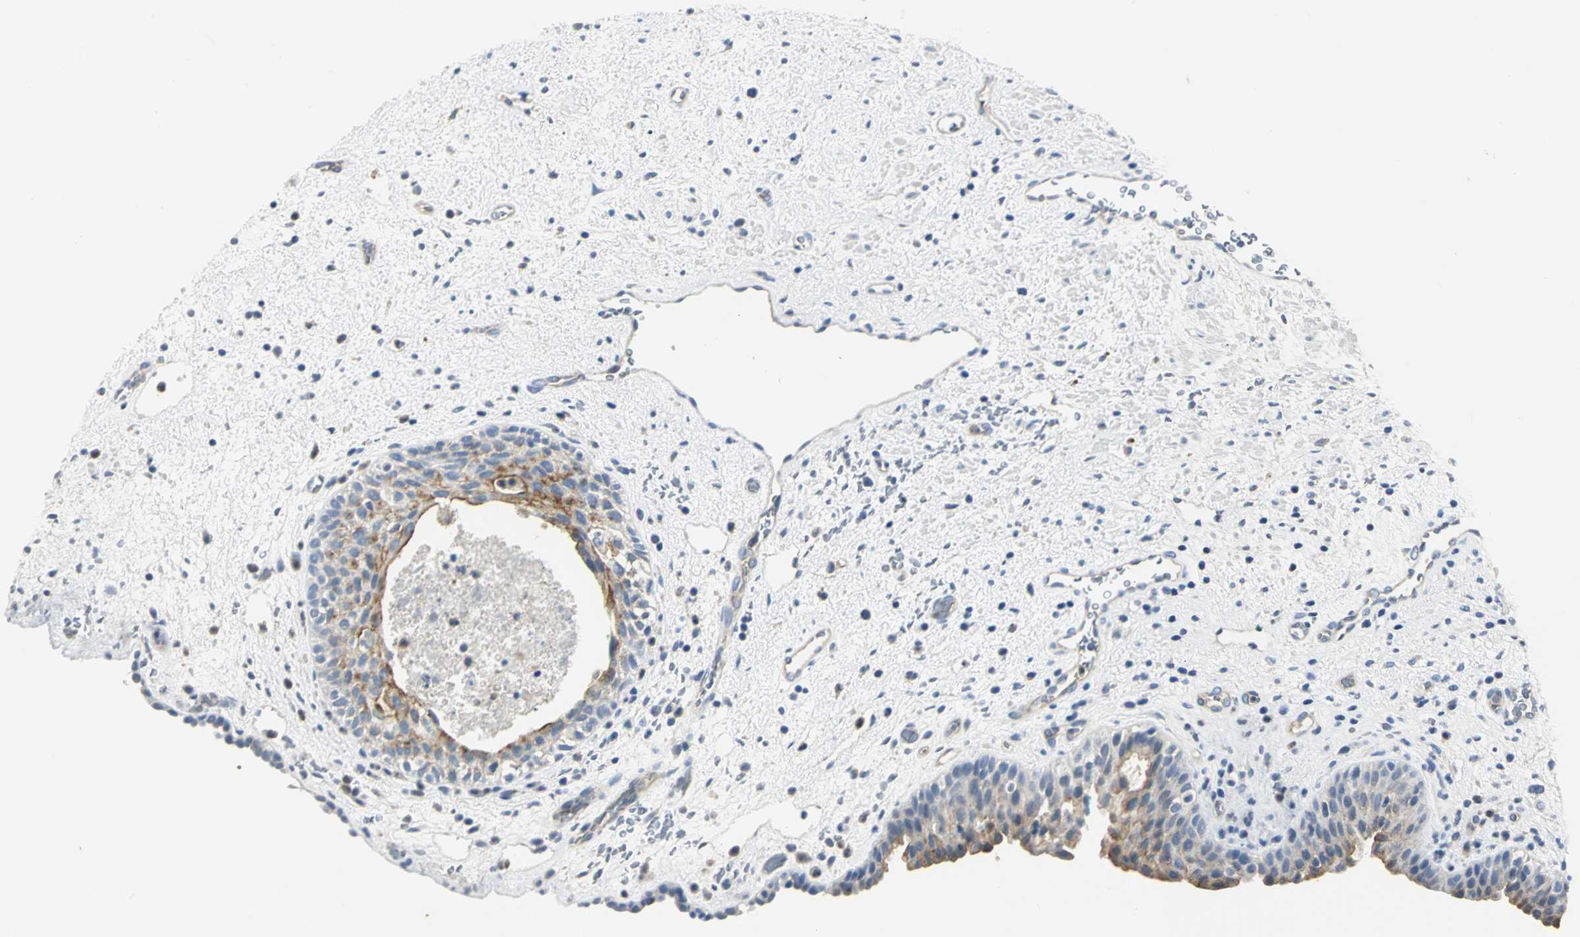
{"staining": {"intensity": "moderate", "quantity": "25%-75%", "location": "cytoplasmic/membranous"}, "tissue": "urinary bladder", "cell_type": "Urothelial cells", "image_type": "normal", "snomed": [{"axis": "morphology", "description": "Normal tissue, NOS"}, {"axis": "topography", "description": "Urinary bladder"}], "caption": "DAB immunohistochemical staining of normal urinary bladder reveals moderate cytoplasmic/membranous protein positivity in approximately 25%-75% of urothelial cells.", "gene": "RIPOR1", "patient": {"sex": "male", "age": 48}}